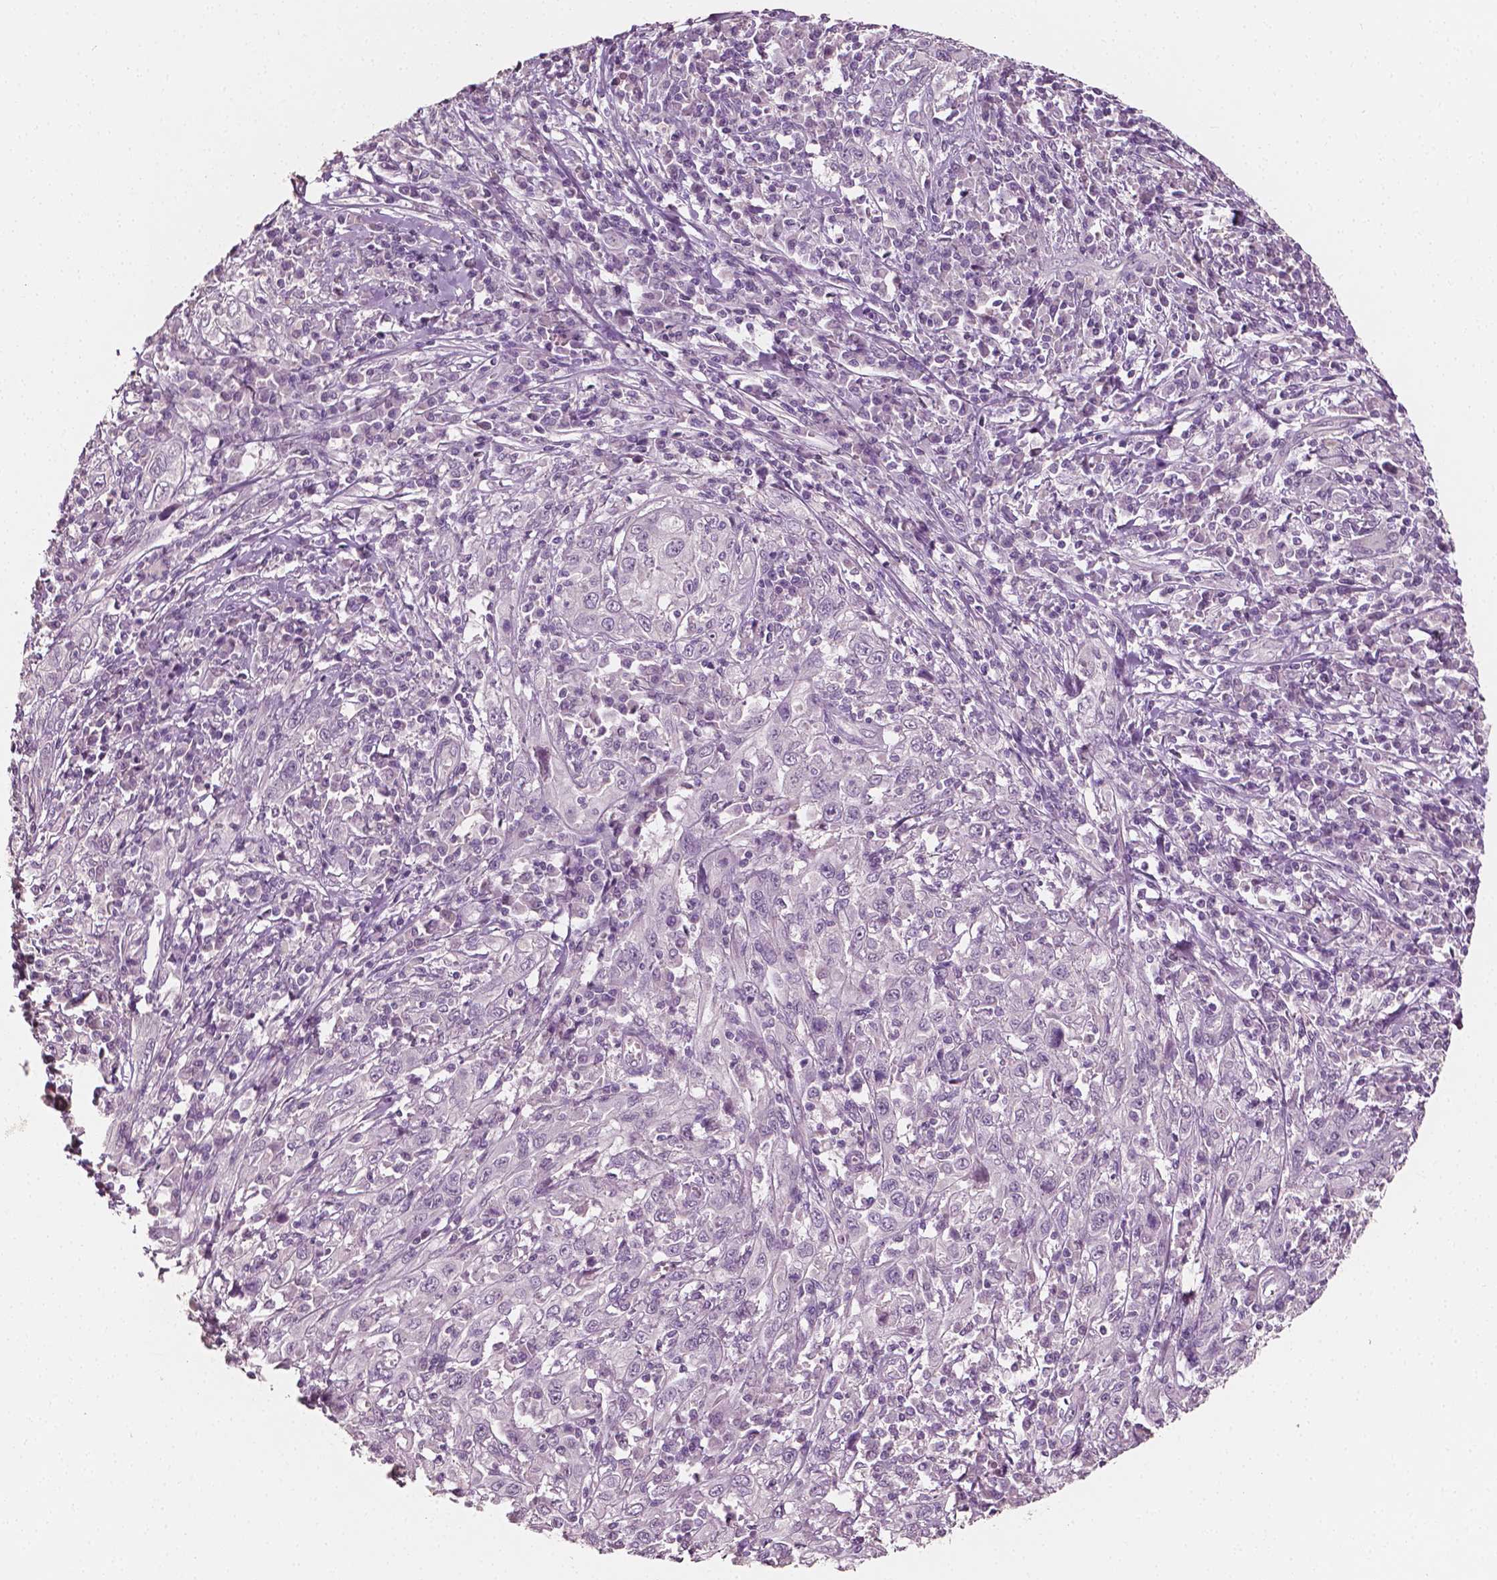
{"staining": {"intensity": "negative", "quantity": "none", "location": "none"}, "tissue": "cervical cancer", "cell_type": "Tumor cells", "image_type": "cancer", "snomed": [{"axis": "morphology", "description": "Squamous cell carcinoma, NOS"}, {"axis": "topography", "description": "Cervix"}], "caption": "Immunohistochemical staining of cervical squamous cell carcinoma displays no significant expression in tumor cells. Nuclei are stained in blue.", "gene": "PLA2R1", "patient": {"sex": "female", "age": 46}}